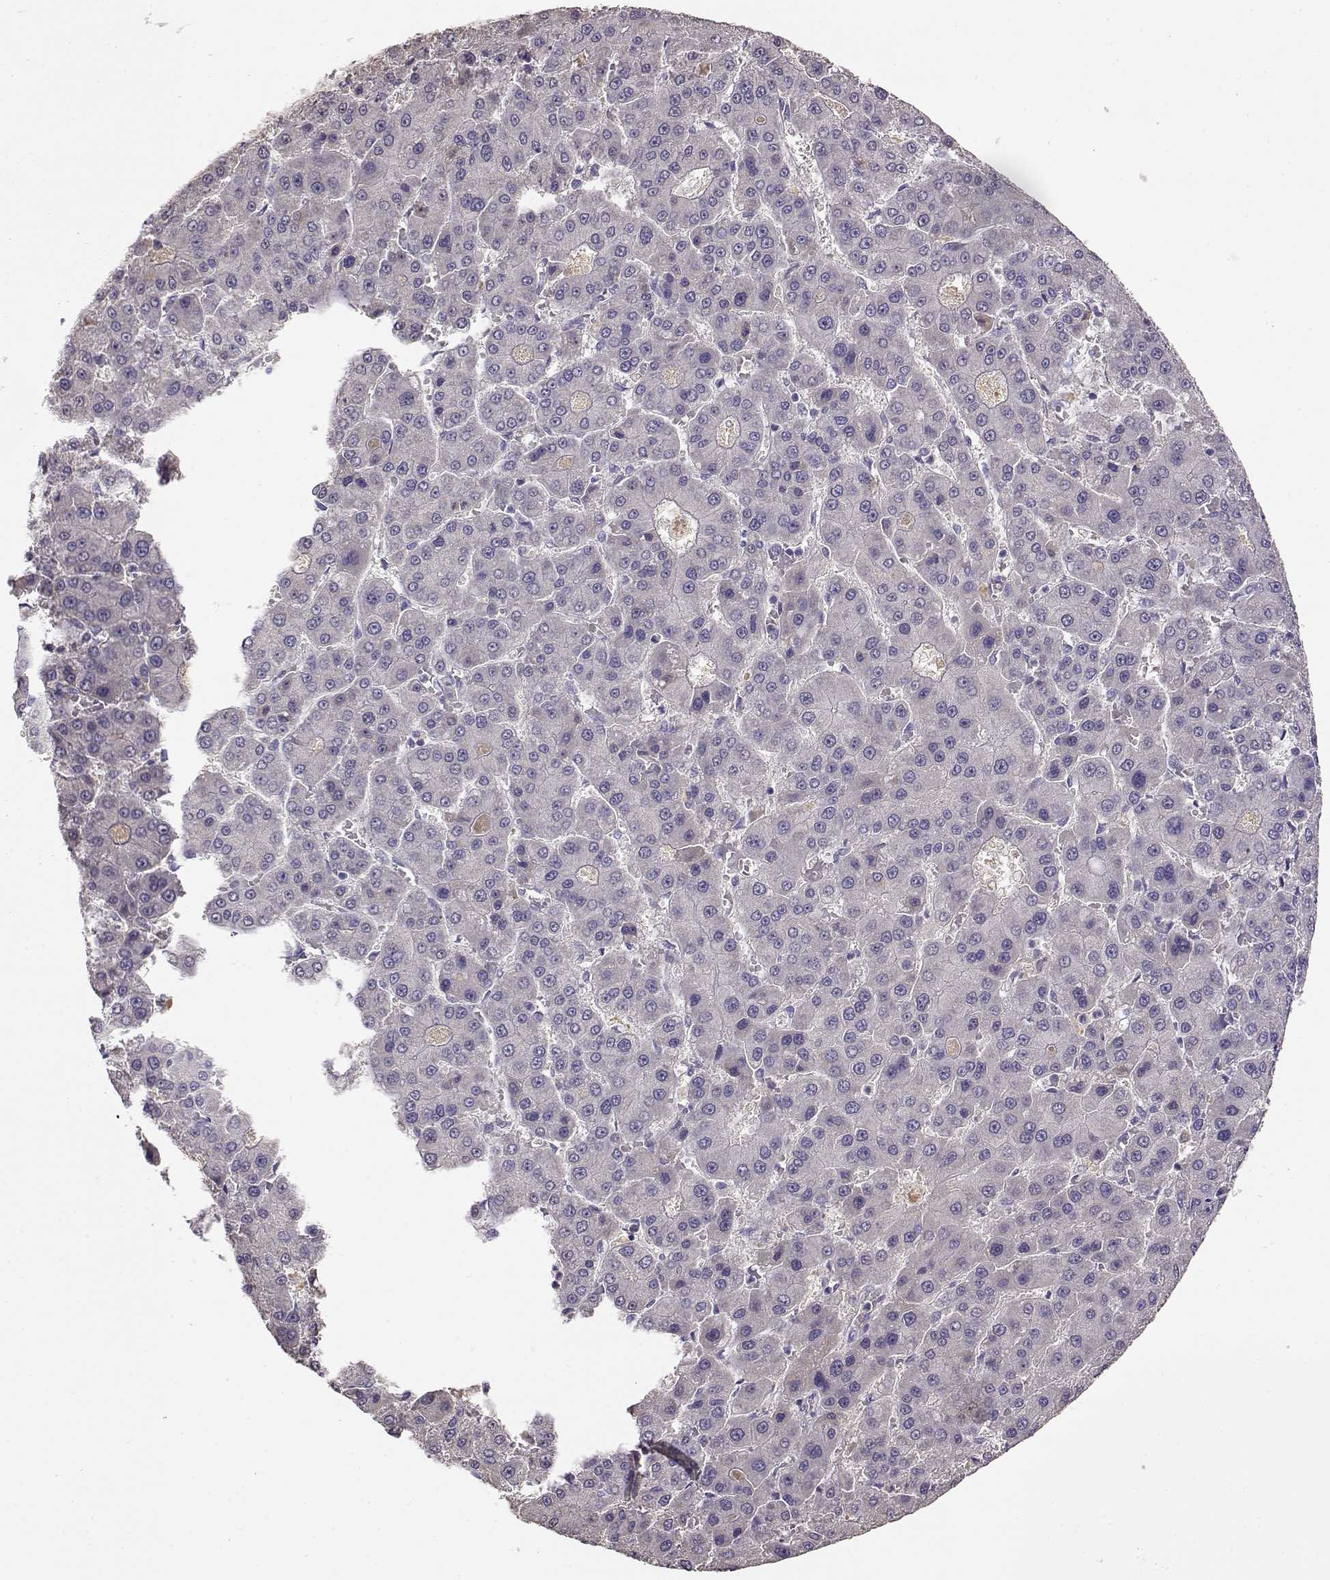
{"staining": {"intensity": "negative", "quantity": "none", "location": "none"}, "tissue": "liver cancer", "cell_type": "Tumor cells", "image_type": "cancer", "snomed": [{"axis": "morphology", "description": "Carcinoma, Hepatocellular, NOS"}, {"axis": "topography", "description": "Liver"}], "caption": "Immunohistochemistry image of liver cancer (hepatocellular carcinoma) stained for a protein (brown), which demonstrates no staining in tumor cells.", "gene": "TACR1", "patient": {"sex": "male", "age": 70}}